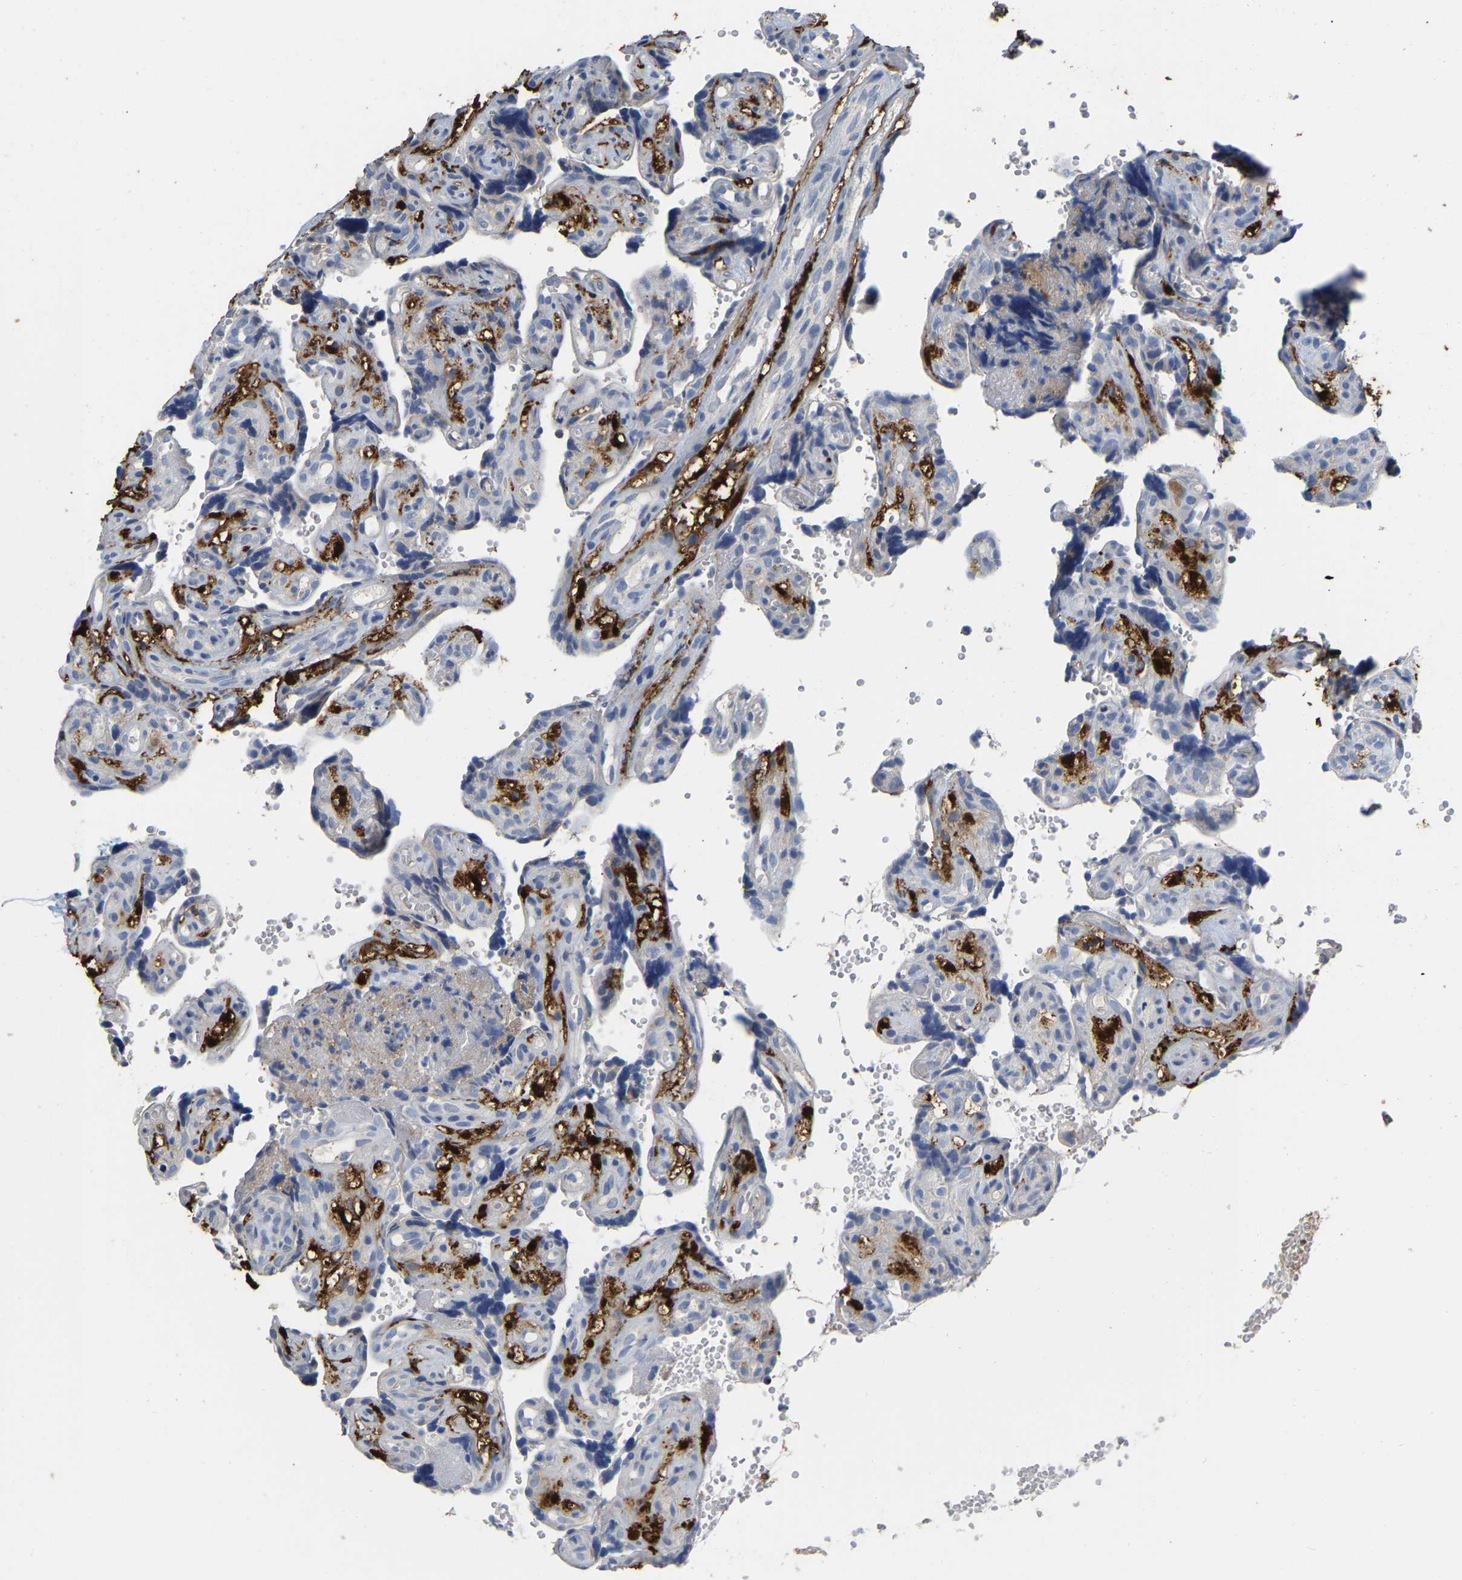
{"staining": {"intensity": "negative", "quantity": "none", "location": "none"}, "tissue": "placenta", "cell_type": "Trophoblastic cells", "image_type": "normal", "snomed": [{"axis": "morphology", "description": "Normal tissue, NOS"}, {"axis": "topography", "description": "Placenta"}], "caption": "IHC photomicrograph of unremarkable placenta: human placenta stained with DAB (3,3'-diaminobenzidine) exhibits no significant protein staining in trophoblastic cells.", "gene": "ULBP2", "patient": {"sex": "female", "age": 30}}